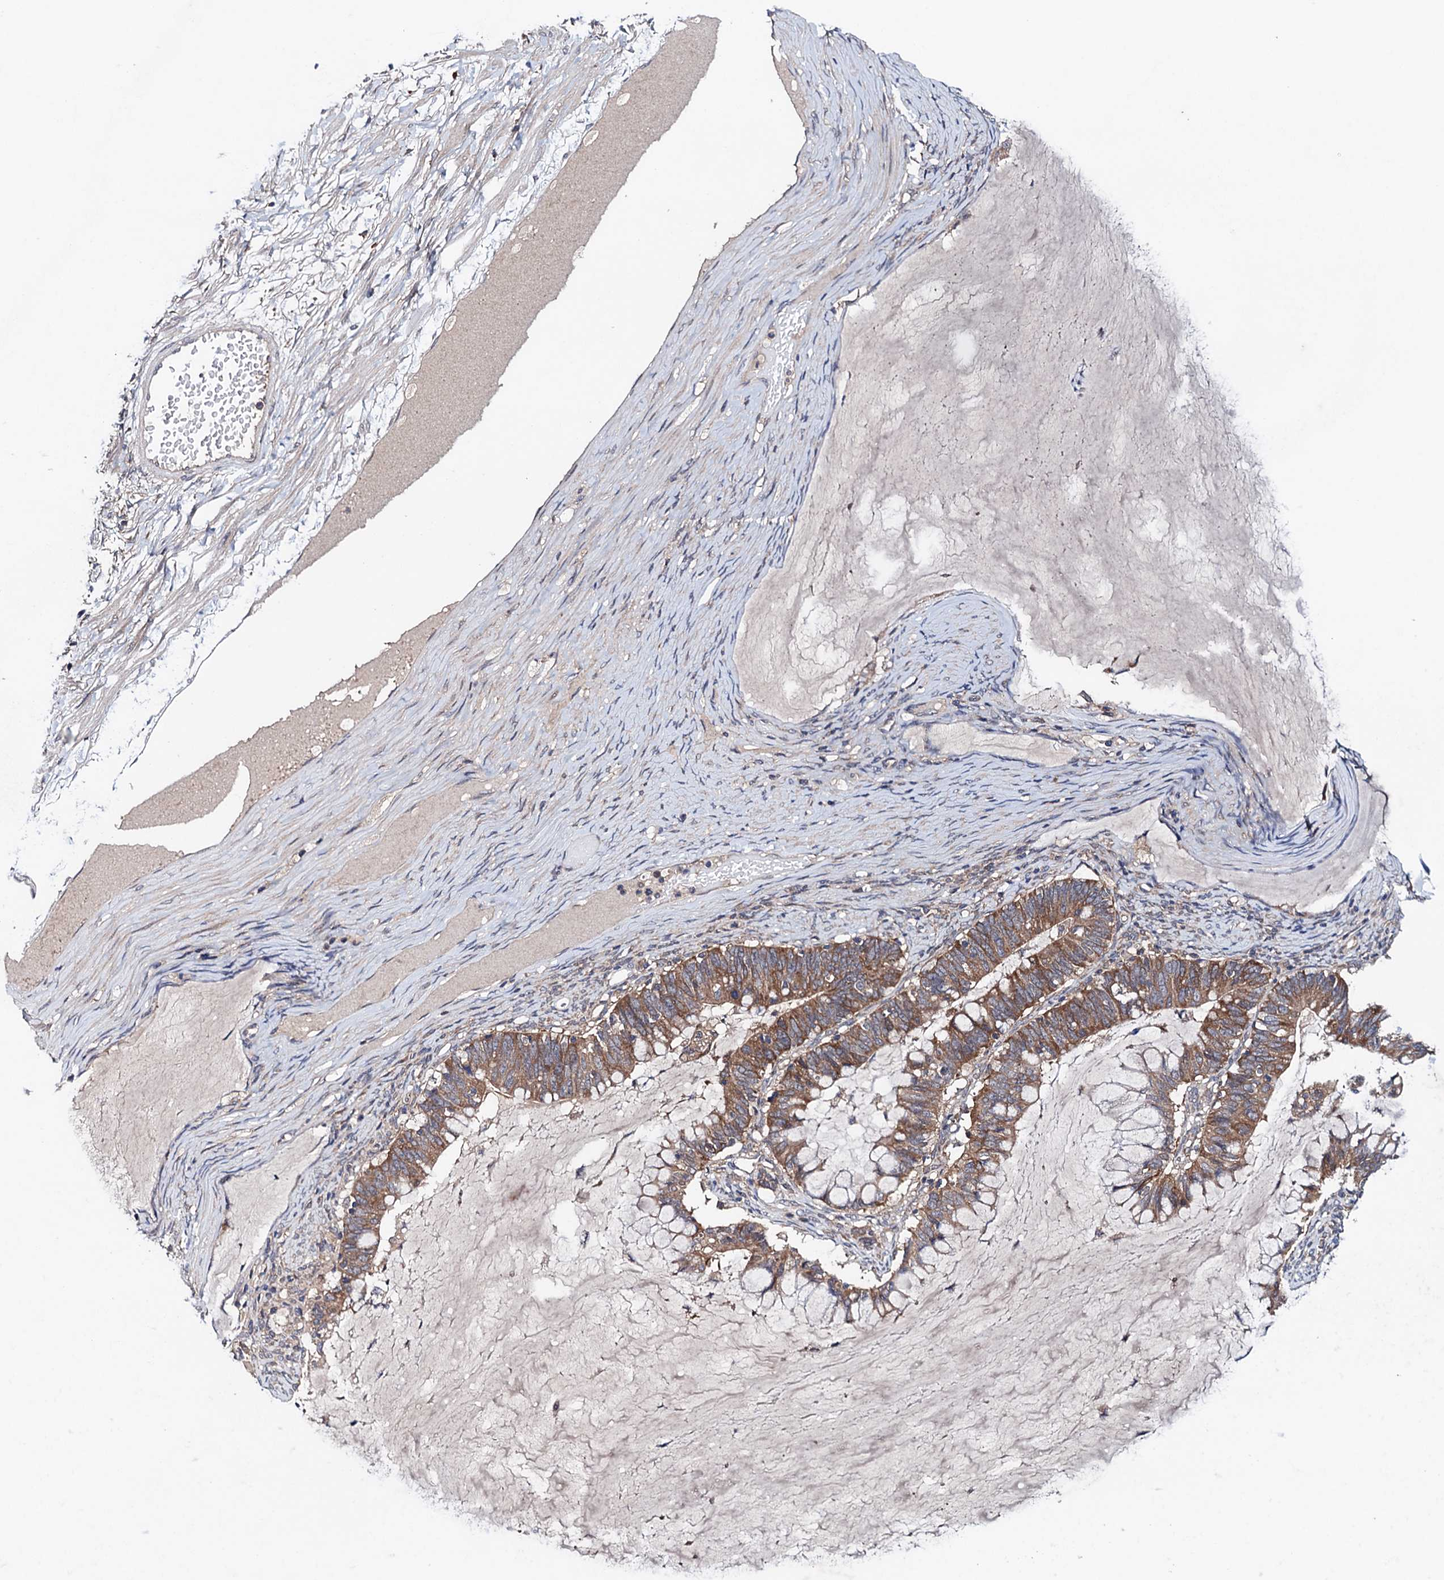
{"staining": {"intensity": "moderate", "quantity": ">75%", "location": "cytoplasmic/membranous"}, "tissue": "ovarian cancer", "cell_type": "Tumor cells", "image_type": "cancer", "snomed": [{"axis": "morphology", "description": "Cystadenocarcinoma, mucinous, NOS"}, {"axis": "topography", "description": "Ovary"}], "caption": "There is medium levels of moderate cytoplasmic/membranous positivity in tumor cells of mucinous cystadenocarcinoma (ovarian), as demonstrated by immunohistochemical staining (brown color).", "gene": "BLTP3B", "patient": {"sex": "female", "age": 61}}